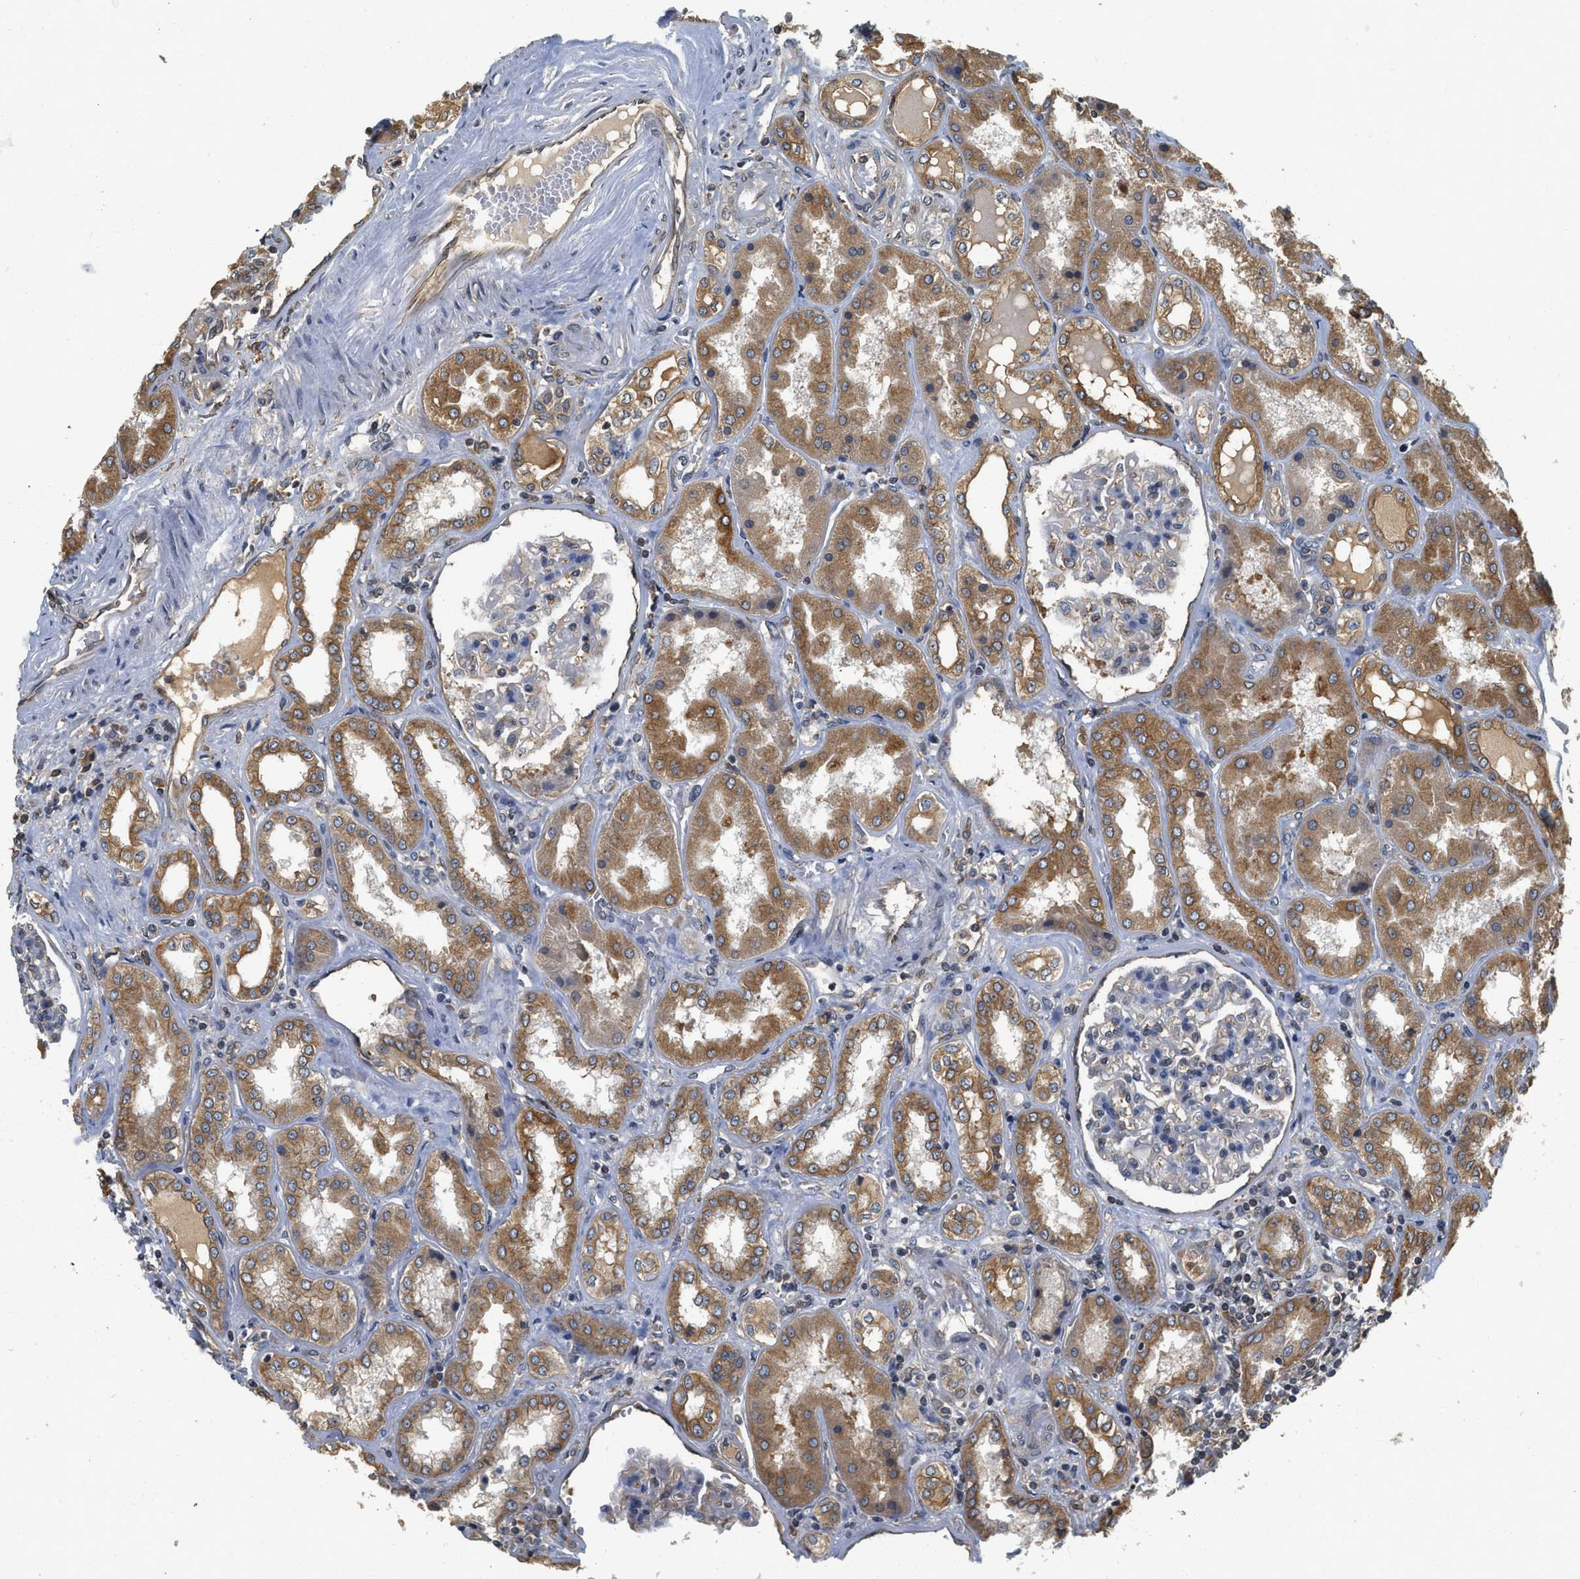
{"staining": {"intensity": "weak", "quantity": "<25%", "location": "cytoplasmic/membranous"}, "tissue": "kidney", "cell_type": "Cells in glomeruli", "image_type": "normal", "snomed": [{"axis": "morphology", "description": "Normal tissue, NOS"}, {"axis": "topography", "description": "Kidney"}], "caption": "An immunohistochemistry micrograph of unremarkable kidney is shown. There is no staining in cells in glomeruli of kidney.", "gene": "BCAP31", "patient": {"sex": "female", "age": 56}}